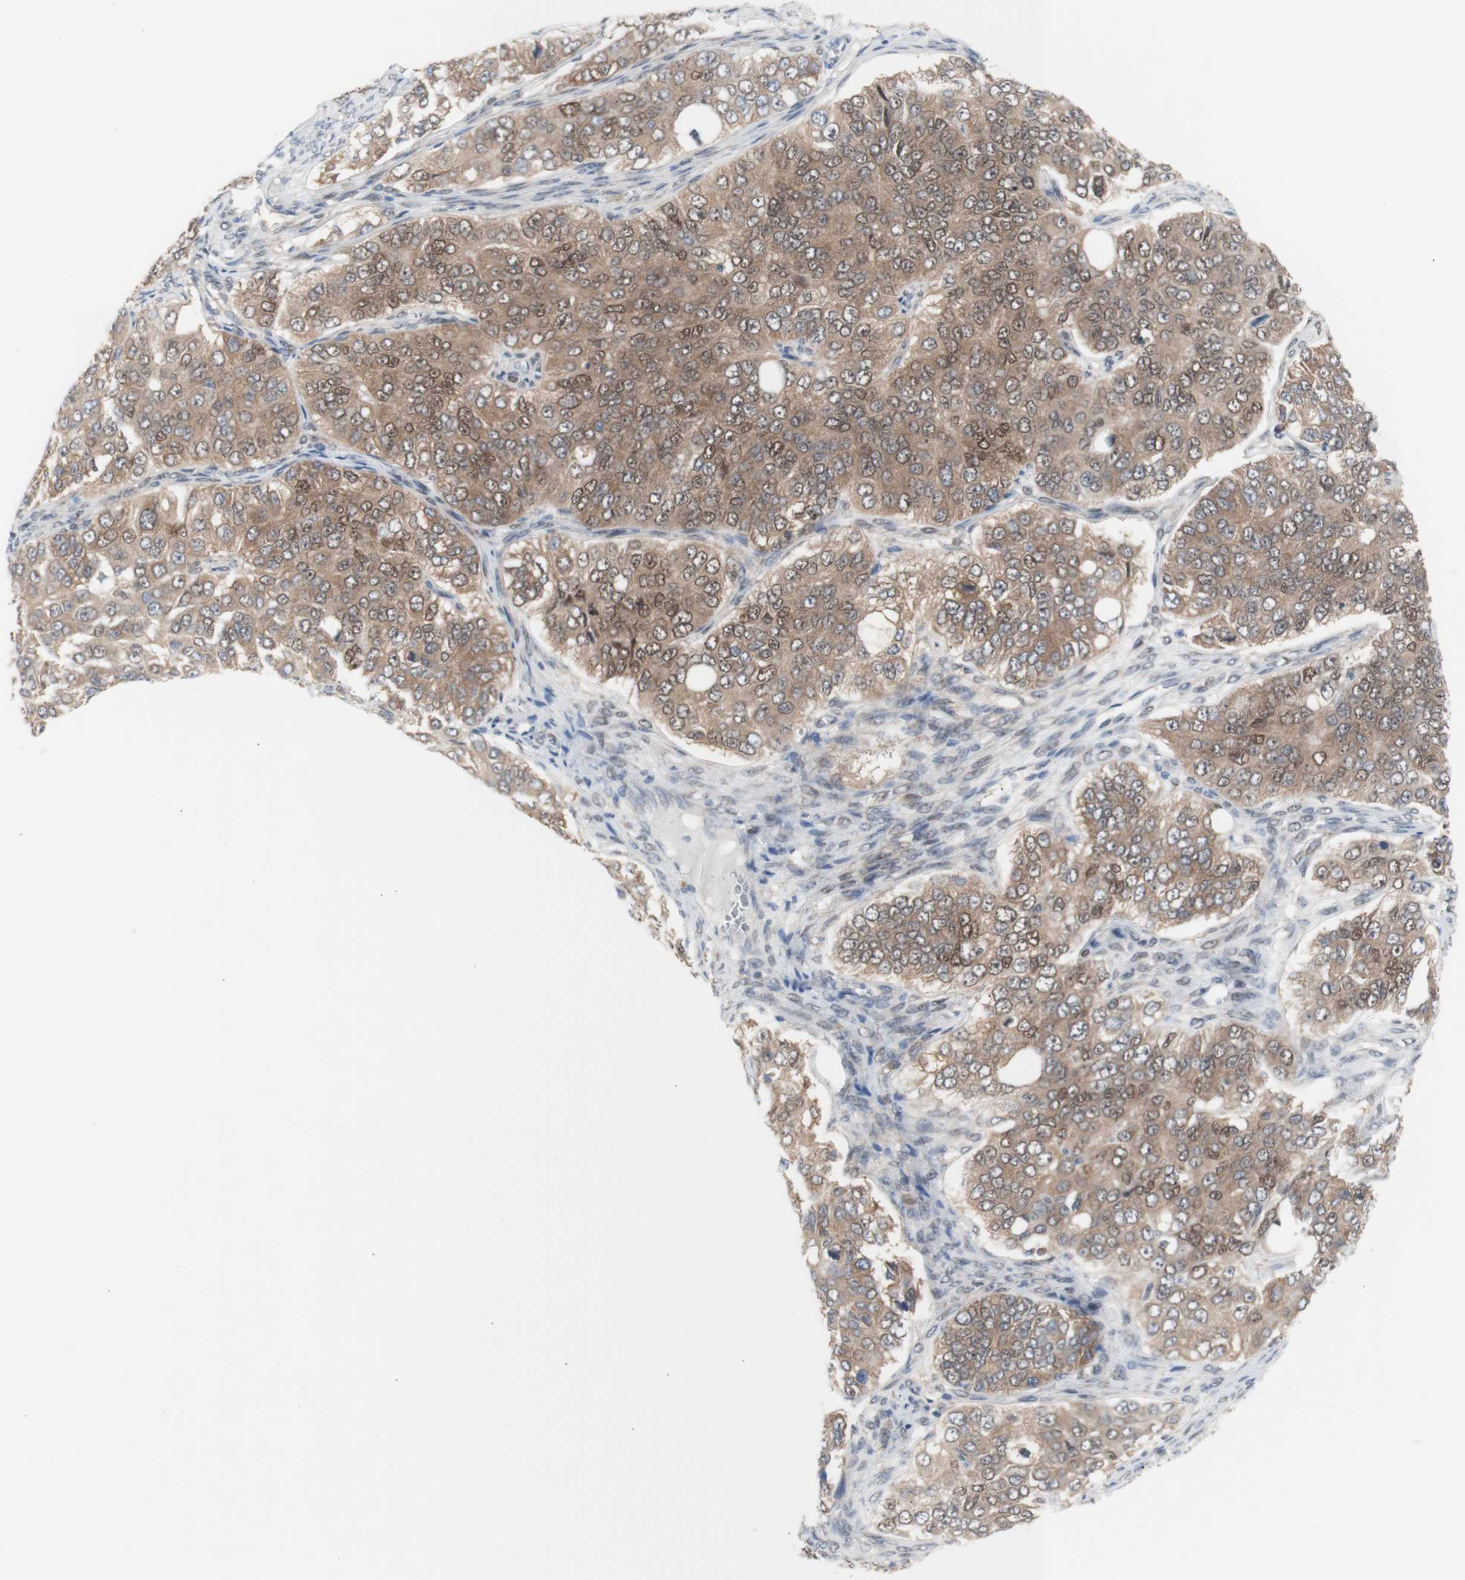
{"staining": {"intensity": "moderate", "quantity": ">75%", "location": "cytoplasmic/membranous,nuclear"}, "tissue": "ovarian cancer", "cell_type": "Tumor cells", "image_type": "cancer", "snomed": [{"axis": "morphology", "description": "Carcinoma, endometroid"}, {"axis": "topography", "description": "Ovary"}], "caption": "Protein staining of ovarian cancer tissue exhibits moderate cytoplasmic/membranous and nuclear staining in about >75% of tumor cells. Nuclei are stained in blue.", "gene": "PRMT5", "patient": {"sex": "female", "age": 51}}